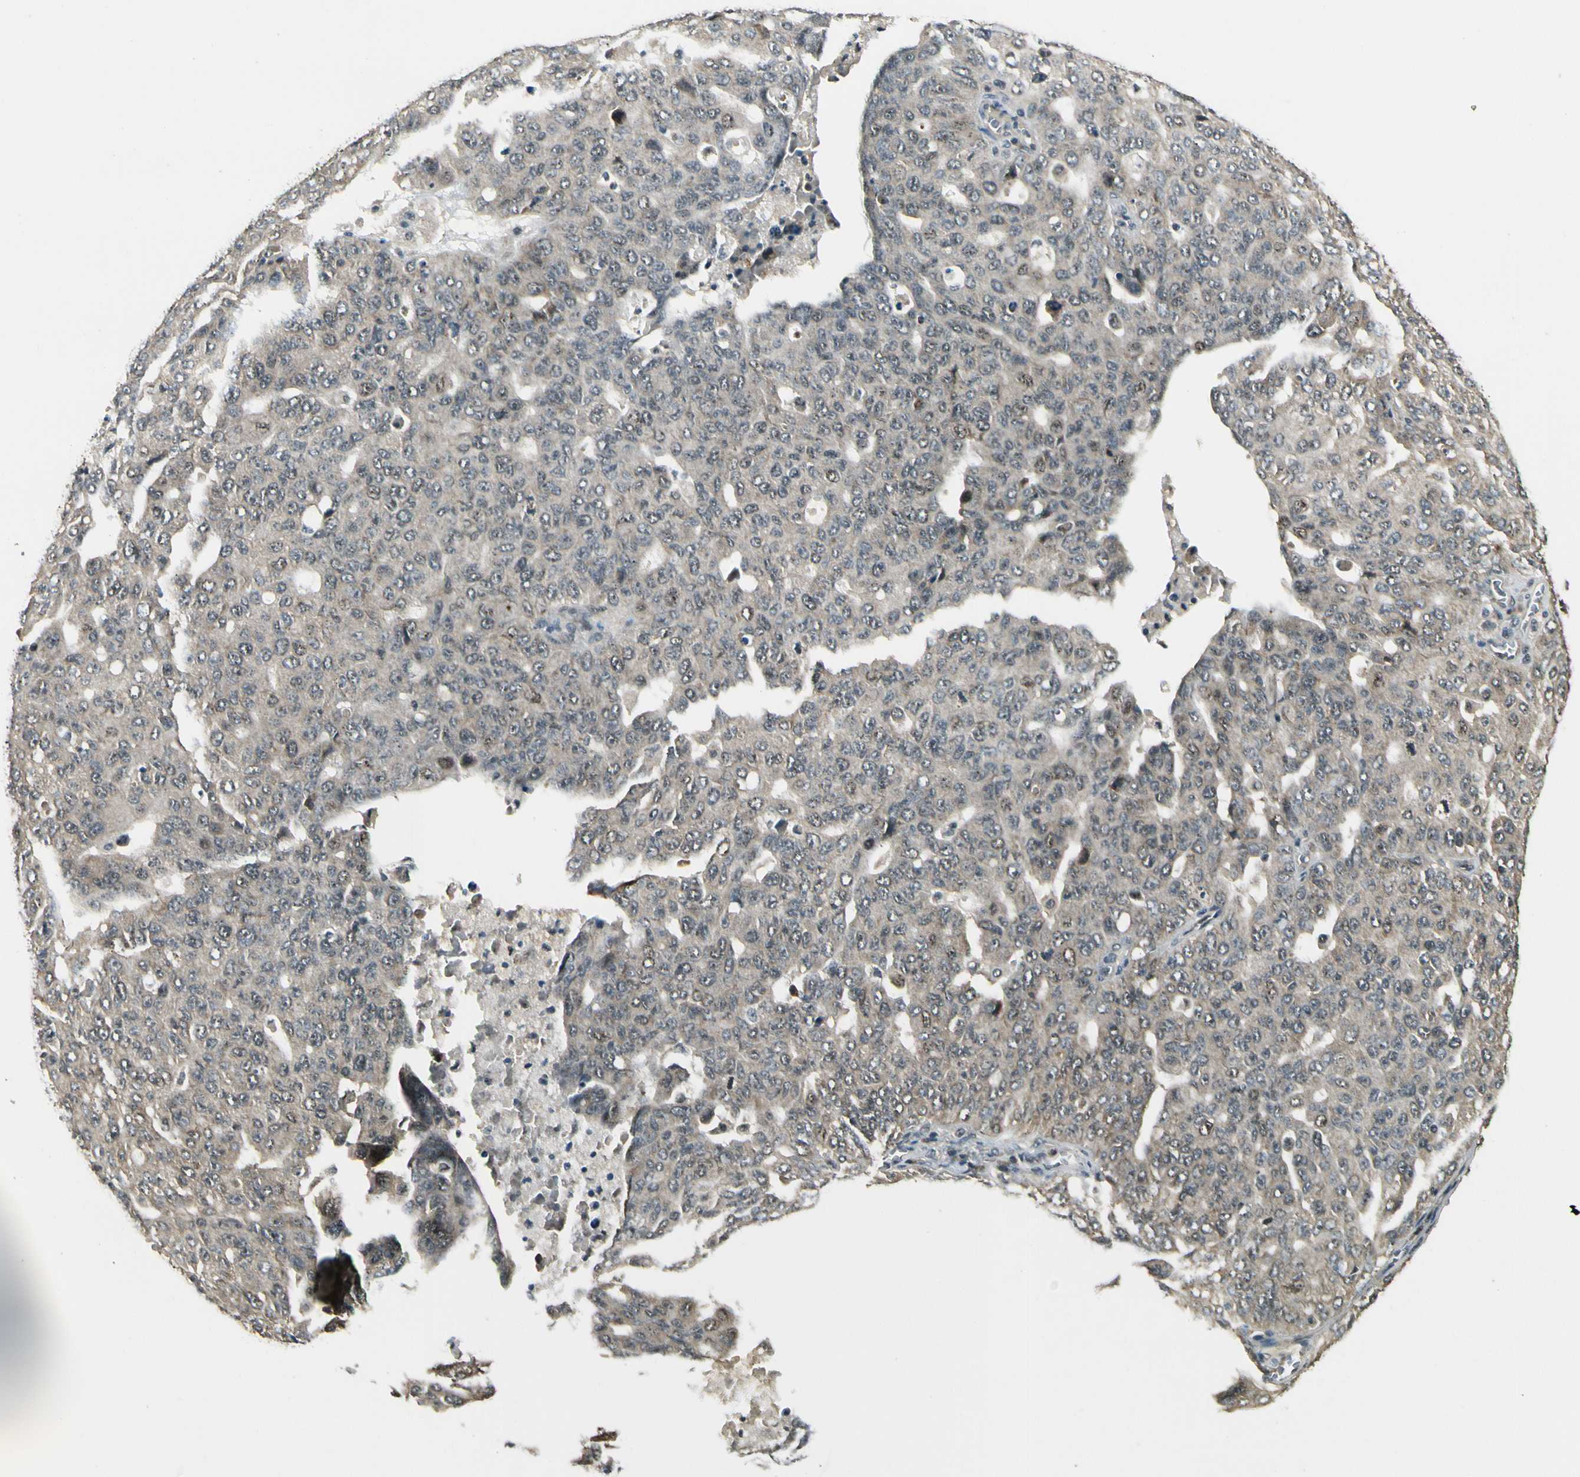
{"staining": {"intensity": "weak", "quantity": ">75%", "location": "cytoplasmic/membranous"}, "tissue": "ovarian cancer", "cell_type": "Tumor cells", "image_type": "cancer", "snomed": [{"axis": "morphology", "description": "Carcinoma, endometroid"}, {"axis": "topography", "description": "Ovary"}], "caption": "DAB (3,3'-diaminobenzidine) immunohistochemical staining of ovarian endometroid carcinoma demonstrates weak cytoplasmic/membranous protein staining in approximately >75% of tumor cells.", "gene": "MCPH1", "patient": {"sex": "female", "age": 62}}